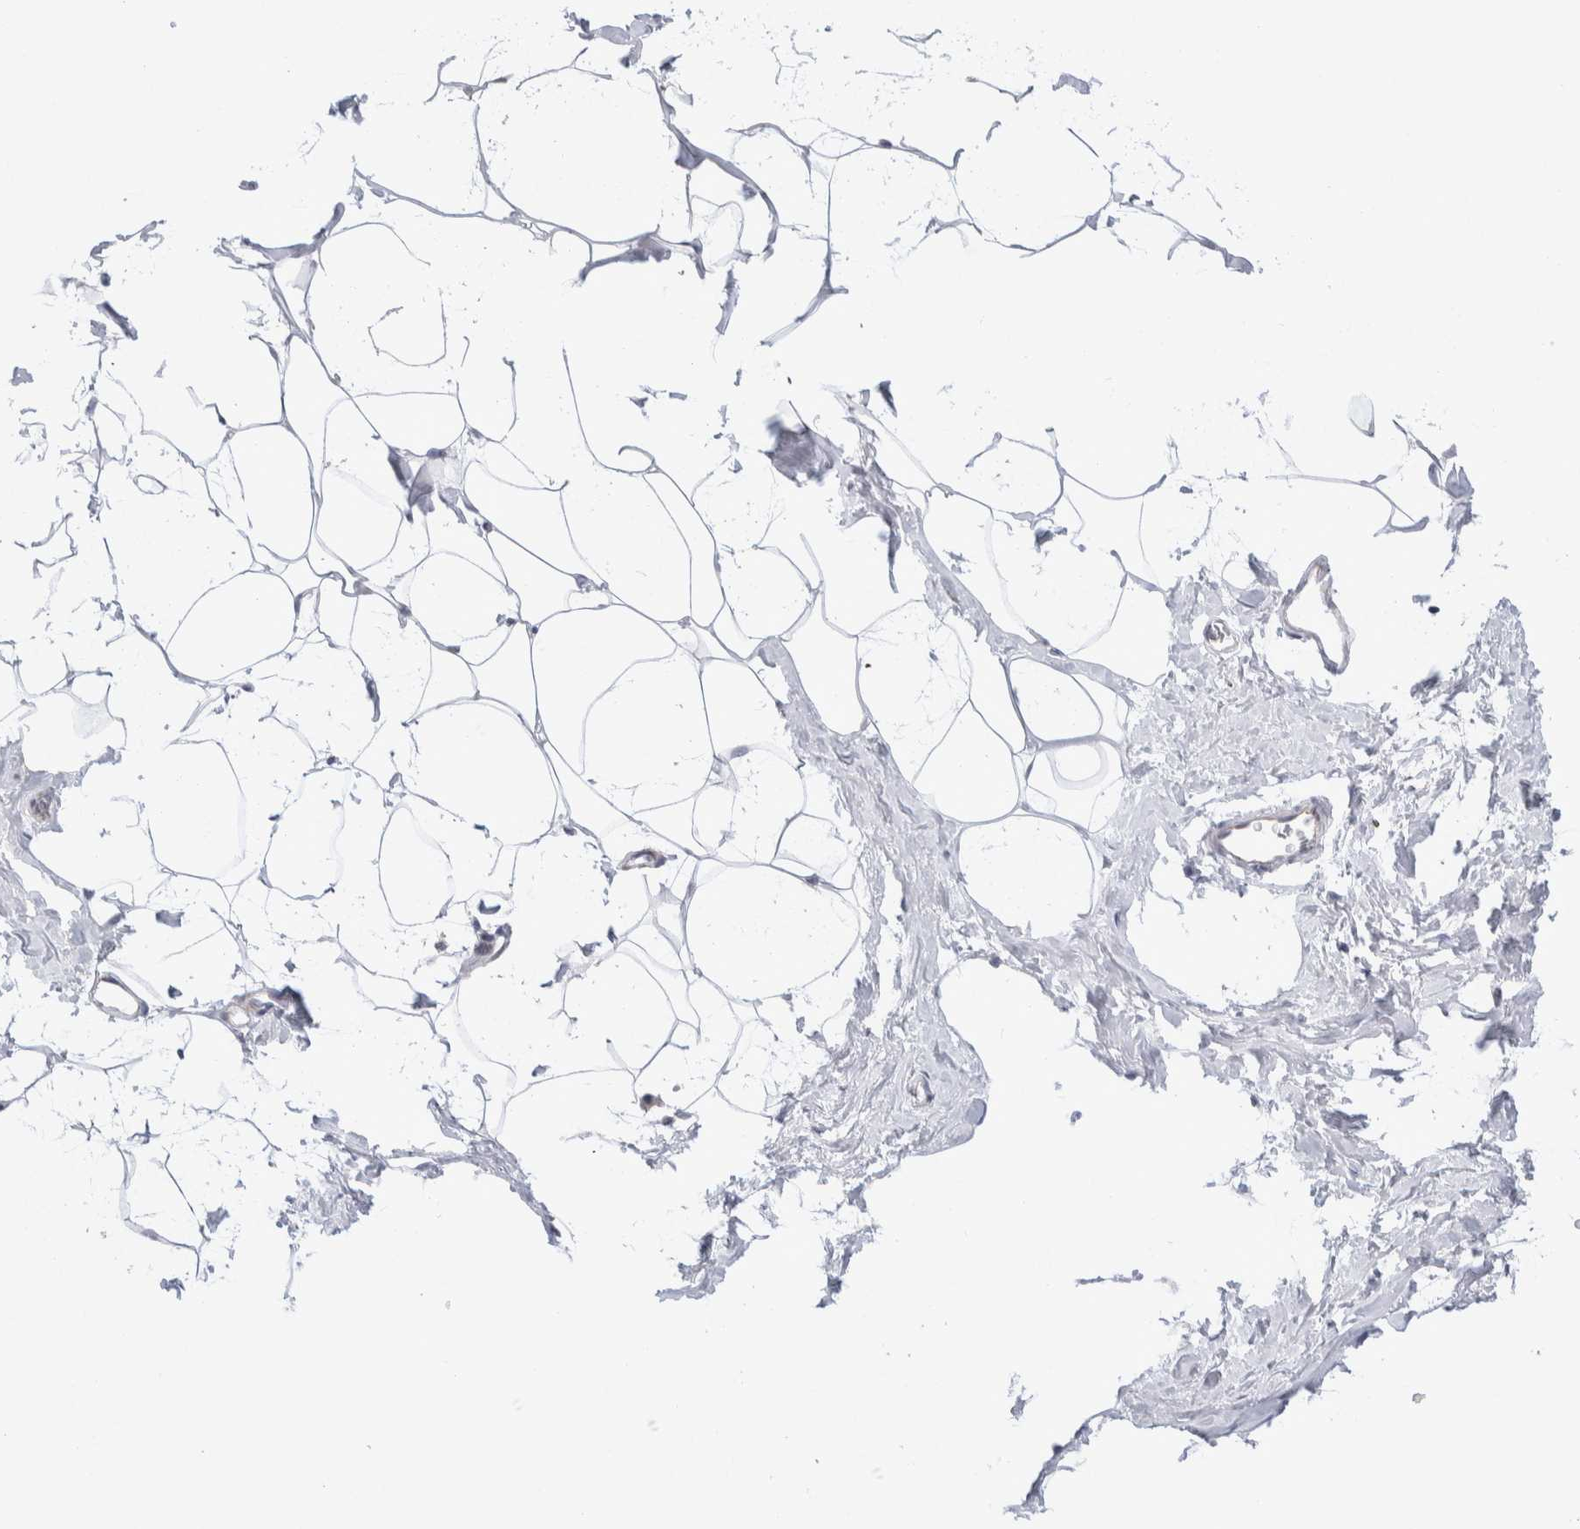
{"staining": {"intensity": "negative", "quantity": "none", "location": "none"}, "tissue": "adipose tissue", "cell_type": "Adipocytes", "image_type": "normal", "snomed": [{"axis": "morphology", "description": "Normal tissue, NOS"}, {"axis": "morphology", "description": "Fibrosis, NOS"}, {"axis": "topography", "description": "Breast"}, {"axis": "topography", "description": "Adipose tissue"}], "caption": "This is an IHC photomicrograph of unremarkable human adipose tissue. There is no staining in adipocytes.", "gene": "C1orf112", "patient": {"sex": "female", "age": 39}}